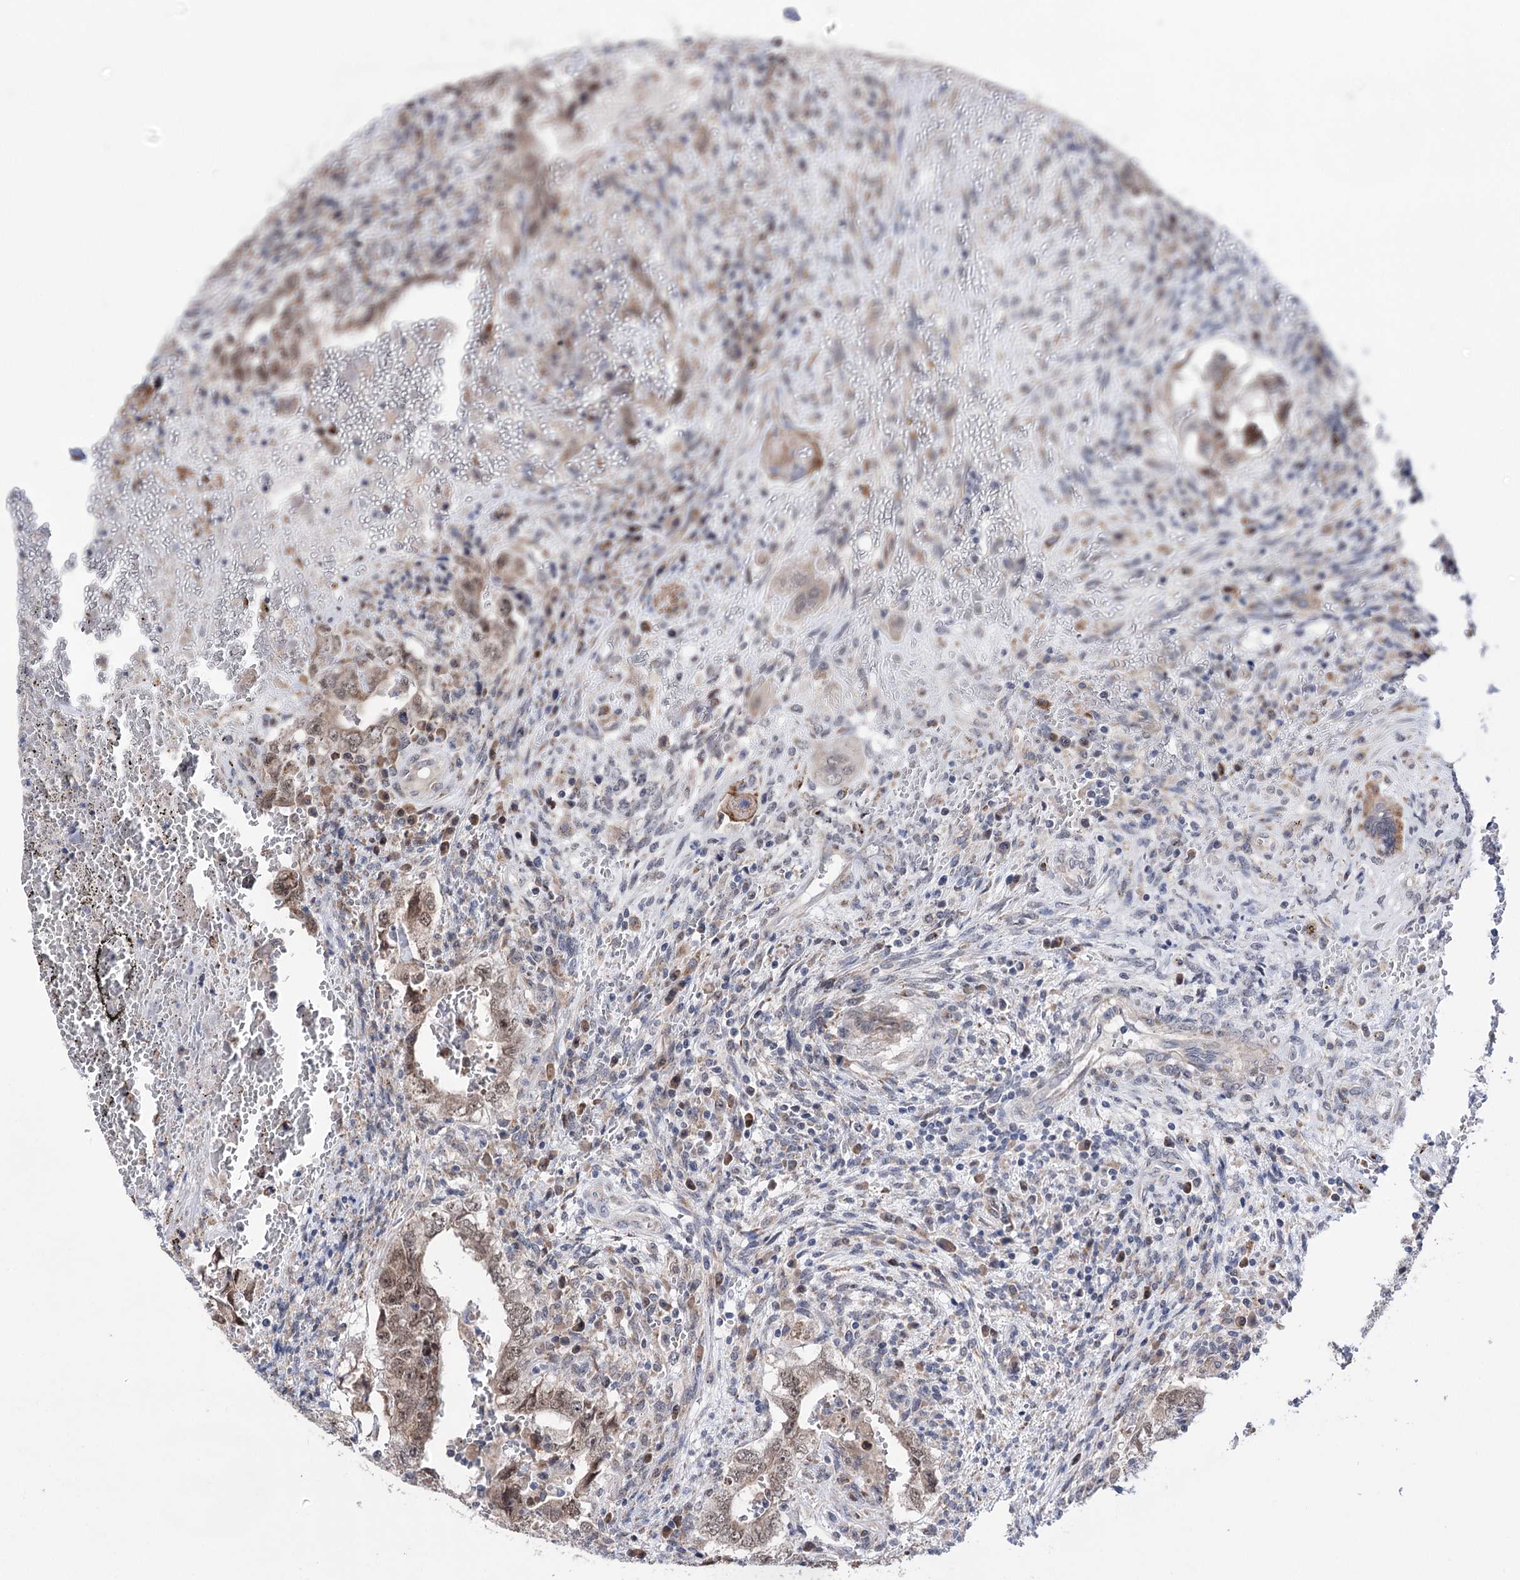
{"staining": {"intensity": "moderate", "quantity": ">75%", "location": "cytoplasmic/membranous,nuclear"}, "tissue": "testis cancer", "cell_type": "Tumor cells", "image_type": "cancer", "snomed": [{"axis": "morphology", "description": "Carcinoma, Embryonal, NOS"}, {"axis": "topography", "description": "Testis"}], "caption": "Immunohistochemical staining of human testis cancer (embryonal carcinoma) reveals moderate cytoplasmic/membranous and nuclear protein positivity in about >75% of tumor cells. (DAB IHC, brown staining for protein, blue staining for nuclei).", "gene": "PPRC1", "patient": {"sex": "male", "age": 26}}